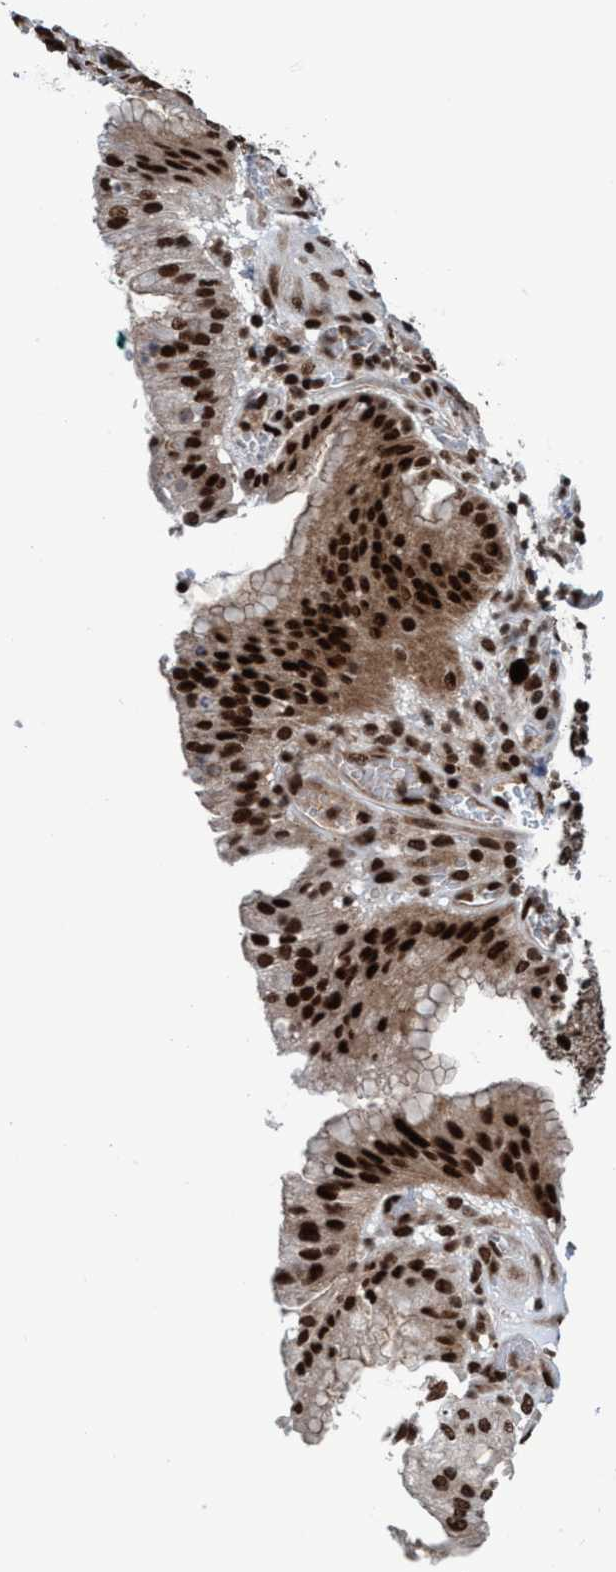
{"staining": {"intensity": "strong", "quantity": ">75%", "location": "cytoplasmic/membranous,nuclear"}, "tissue": "stomach cancer", "cell_type": "Tumor cells", "image_type": "cancer", "snomed": [{"axis": "morphology", "description": "Normal tissue, NOS"}, {"axis": "morphology", "description": "Adenocarcinoma, NOS"}, {"axis": "topography", "description": "Stomach"}], "caption": "Immunohistochemical staining of human stomach cancer demonstrates high levels of strong cytoplasmic/membranous and nuclear protein positivity in about >75% of tumor cells.", "gene": "TOPBP1", "patient": {"sex": "male", "age": 48}}